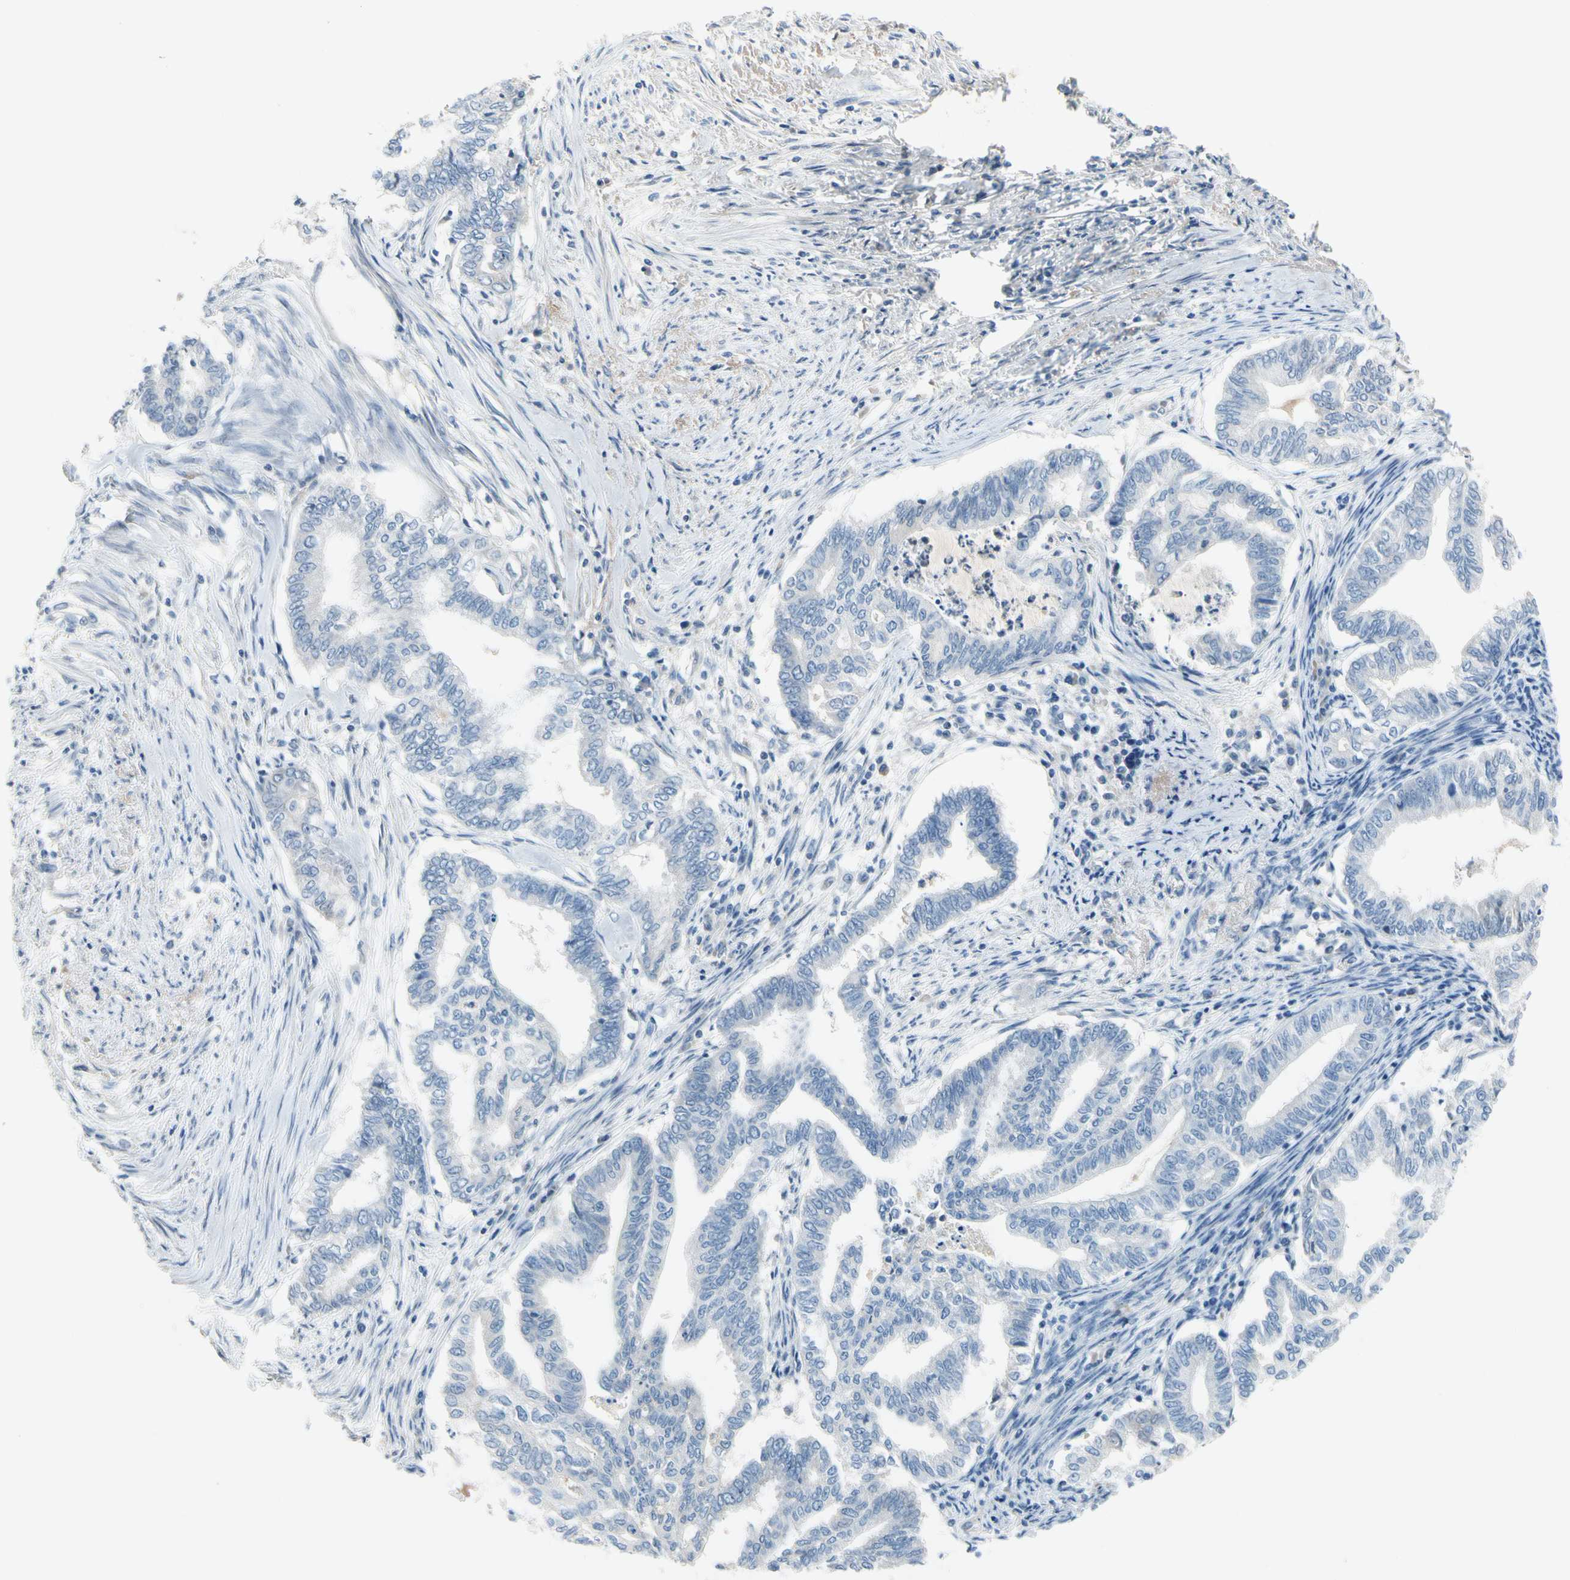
{"staining": {"intensity": "negative", "quantity": "none", "location": "none"}, "tissue": "endometrial cancer", "cell_type": "Tumor cells", "image_type": "cancer", "snomed": [{"axis": "morphology", "description": "Adenocarcinoma, NOS"}, {"axis": "topography", "description": "Endometrium"}], "caption": "The image shows no staining of tumor cells in endometrial cancer.", "gene": "CNDP1", "patient": {"sex": "female", "age": 79}}